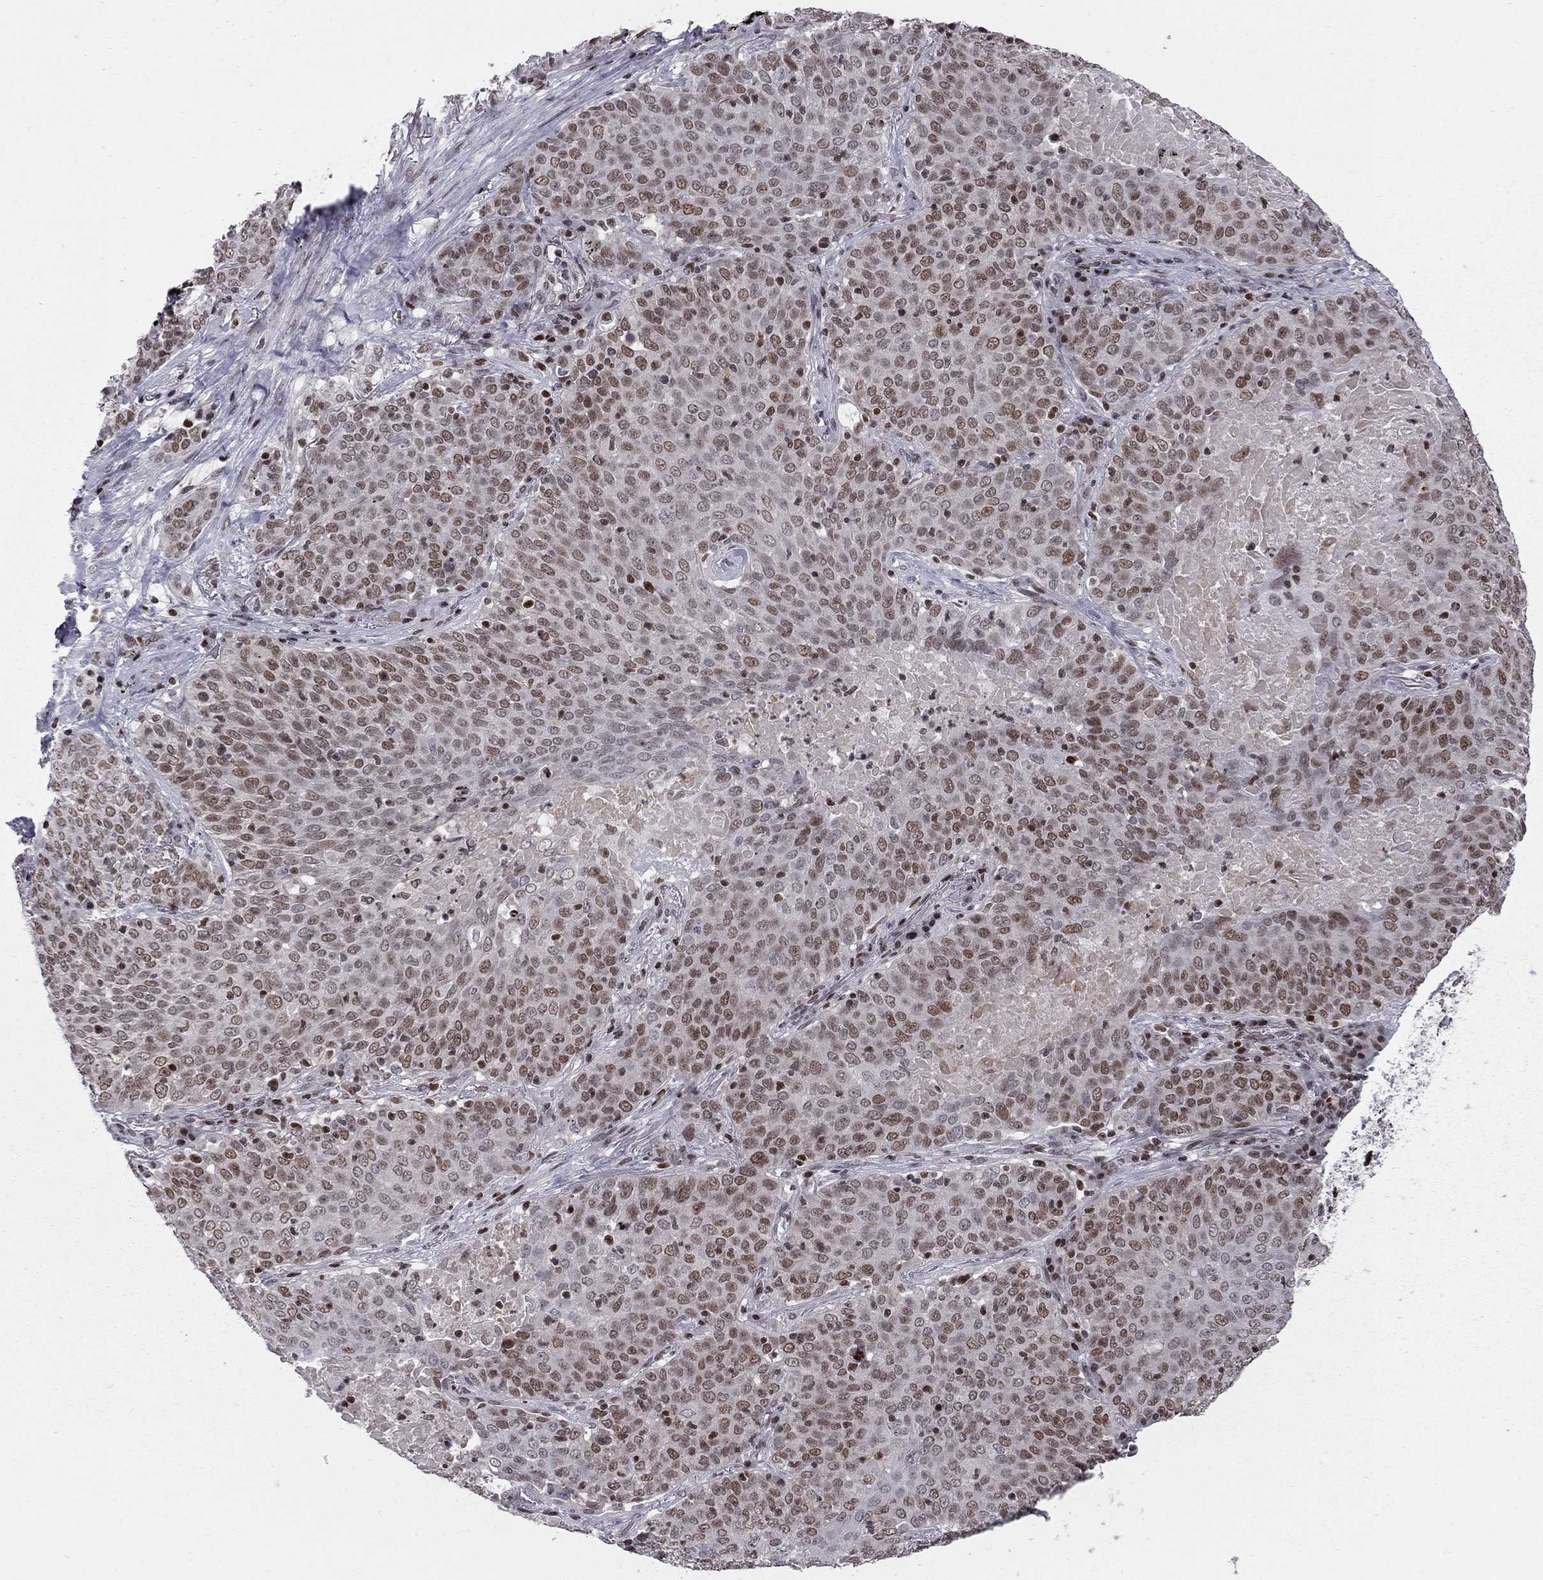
{"staining": {"intensity": "strong", "quantity": ">75%", "location": "nuclear"}, "tissue": "lung cancer", "cell_type": "Tumor cells", "image_type": "cancer", "snomed": [{"axis": "morphology", "description": "Squamous cell carcinoma, NOS"}, {"axis": "topography", "description": "Lung"}], "caption": "This histopathology image shows immunohistochemistry (IHC) staining of human squamous cell carcinoma (lung), with high strong nuclear positivity in about >75% of tumor cells.", "gene": "RNASEH2C", "patient": {"sex": "male", "age": 82}}